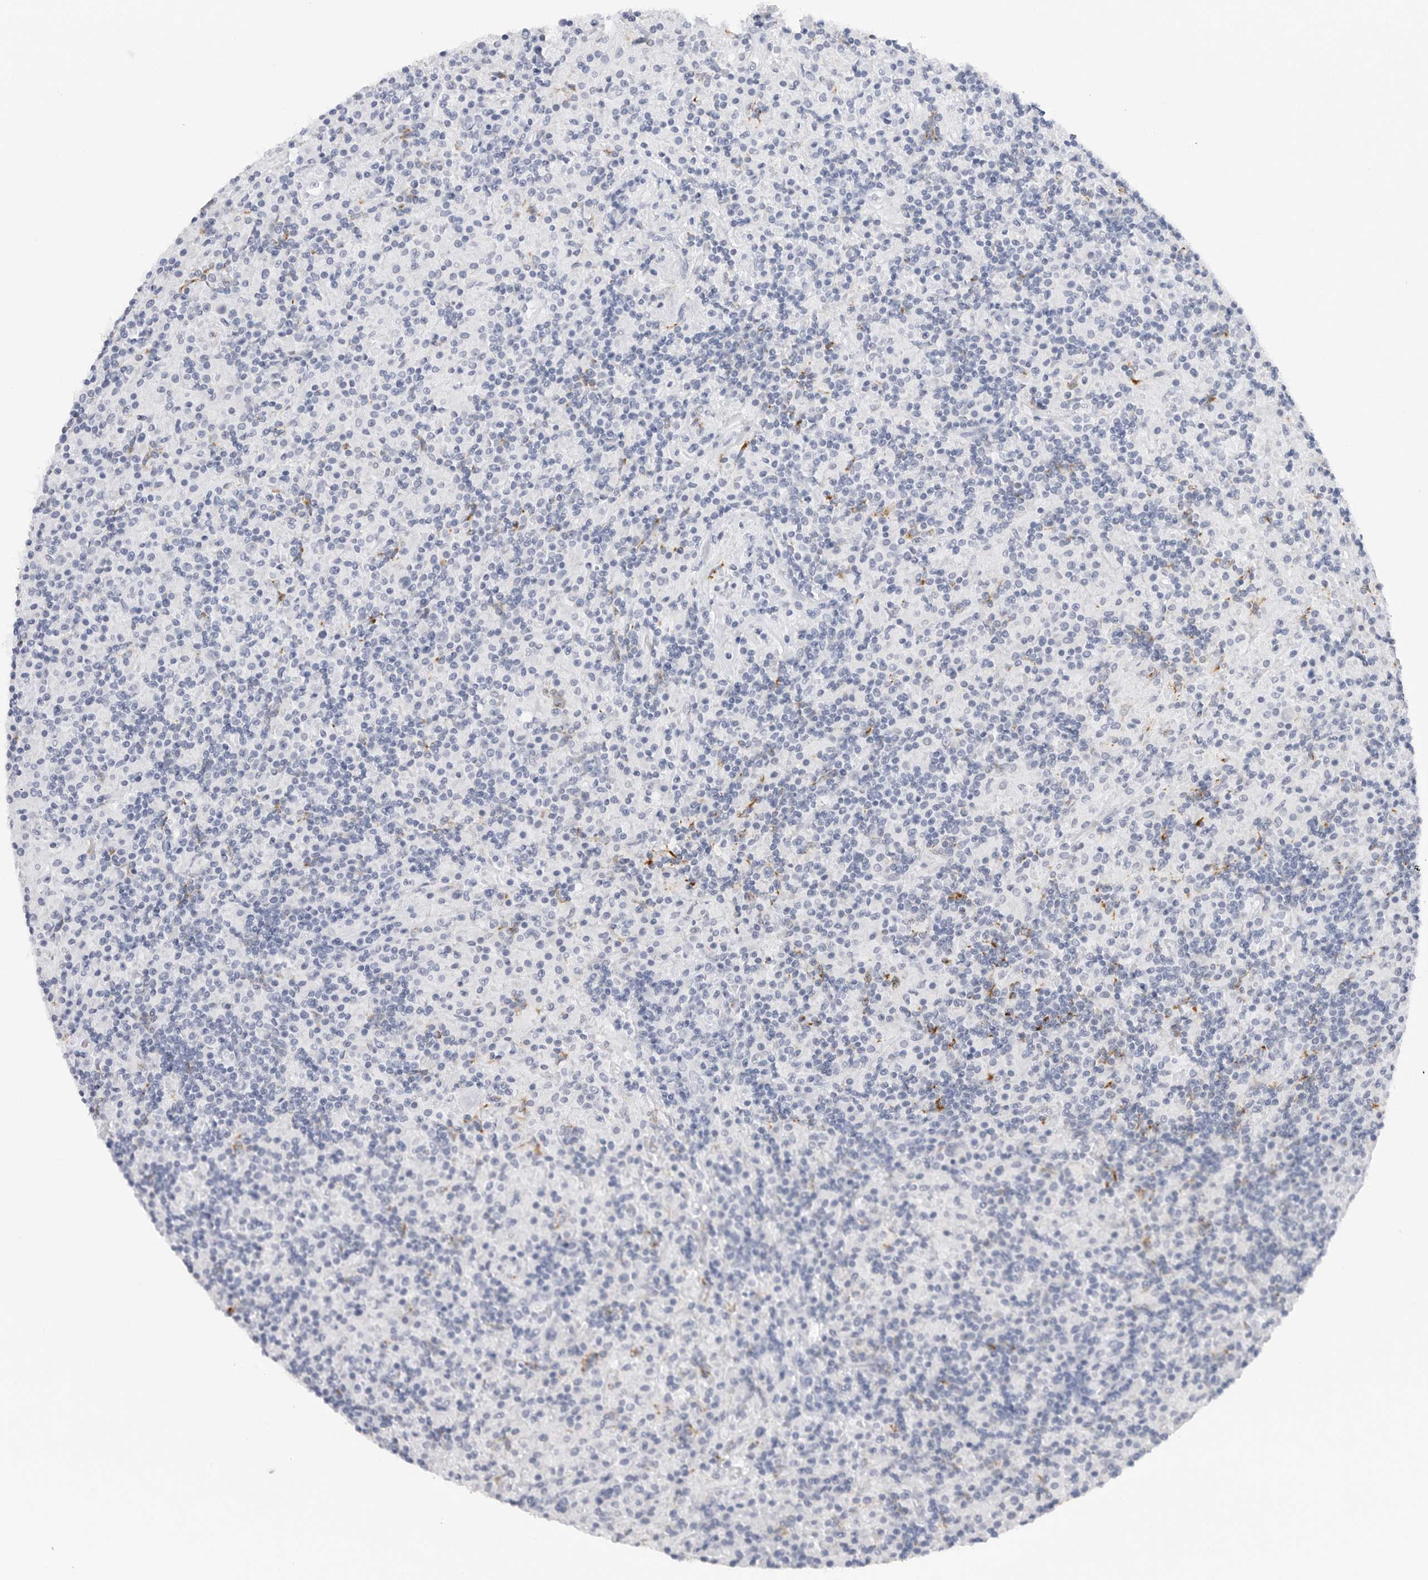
{"staining": {"intensity": "negative", "quantity": "none", "location": "none"}, "tissue": "lymphoma", "cell_type": "Tumor cells", "image_type": "cancer", "snomed": [{"axis": "morphology", "description": "Hodgkin's disease, NOS"}, {"axis": "topography", "description": "Lymph node"}], "caption": "The histopathology image displays no significant expression in tumor cells of lymphoma.", "gene": "HSPB7", "patient": {"sex": "male", "age": 70}}